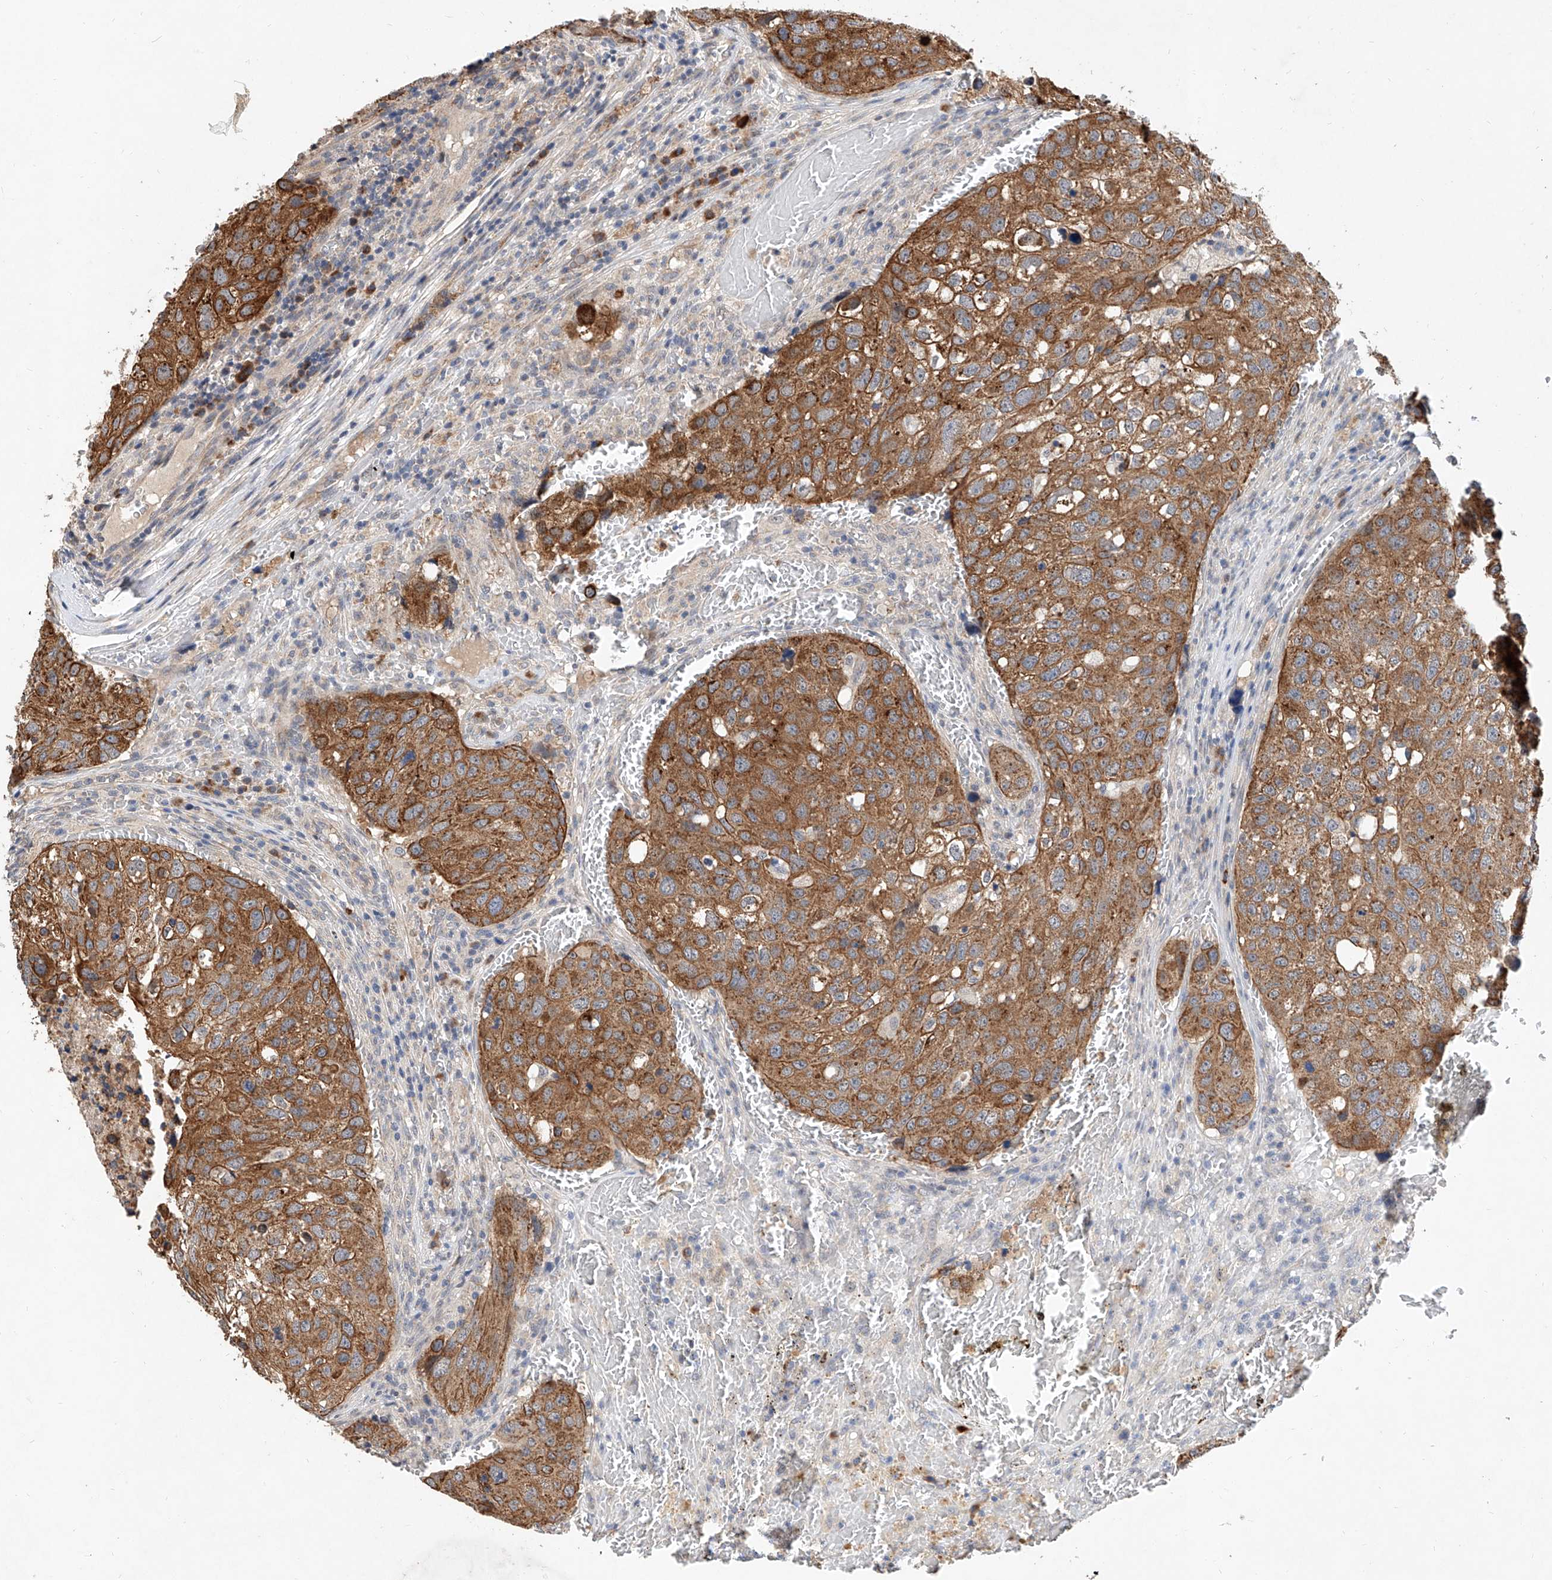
{"staining": {"intensity": "strong", "quantity": ">75%", "location": "cytoplasmic/membranous"}, "tissue": "urothelial cancer", "cell_type": "Tumor cells", "image_type": "cancer", "snomed": [{"axis": "morphology", "description": "Urothelial carcinoma, High grade"}, {"axis": "topography", "description": "Lymph node"}, {"axis": "topography", "description": "Urinary bladder"}], "caption": "Urothelial cancer tissue reveals strong cytoplasmic/membranous positivity in approximately >75% of tumor cells (IHC, brightfield microscopy, high magnification).", "gene": "MFSD4B", "patient": {"sex": "male", "age": 51}}